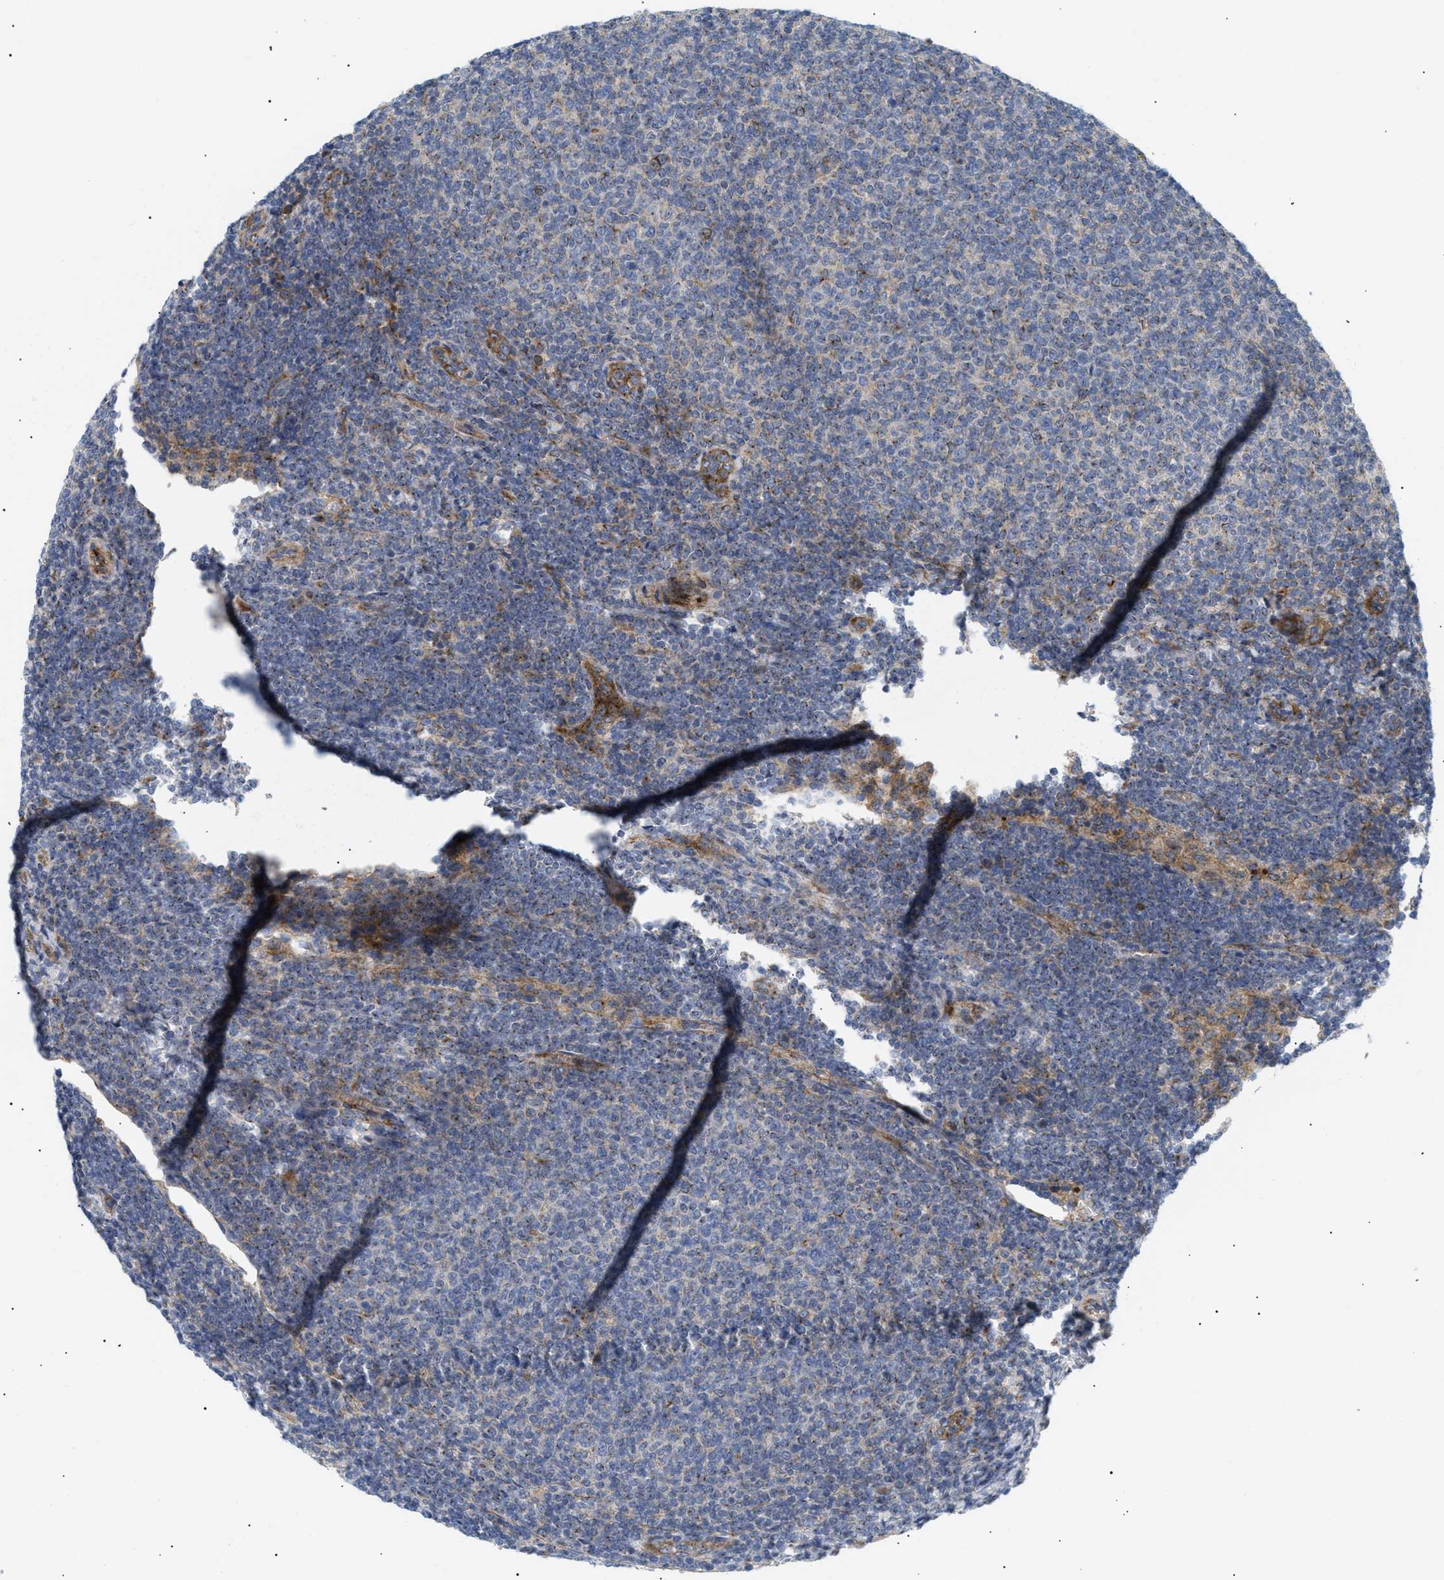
{"staining": {"intensity": "weak", "quantity": "<25%", "location": "cytoplasmic/membranous"}, "tissue": "lymphoma", "cell_type": "Tumor cells", "image_type": "cancer", "snomed": [{"axis": "morphology", "description": "Malignant lymphoma, non-Hodgkin's type, Low grade"}, {"axis": "topography", "description": "Lymph node"}], "caption": "Micrograph shows no protein positivity in tumor cells of low-grade malignant lymphoma, non-Hodgkin's type tissue.", "gene": "DCTN4", "patient": {"sex": "male", "age": 66}}